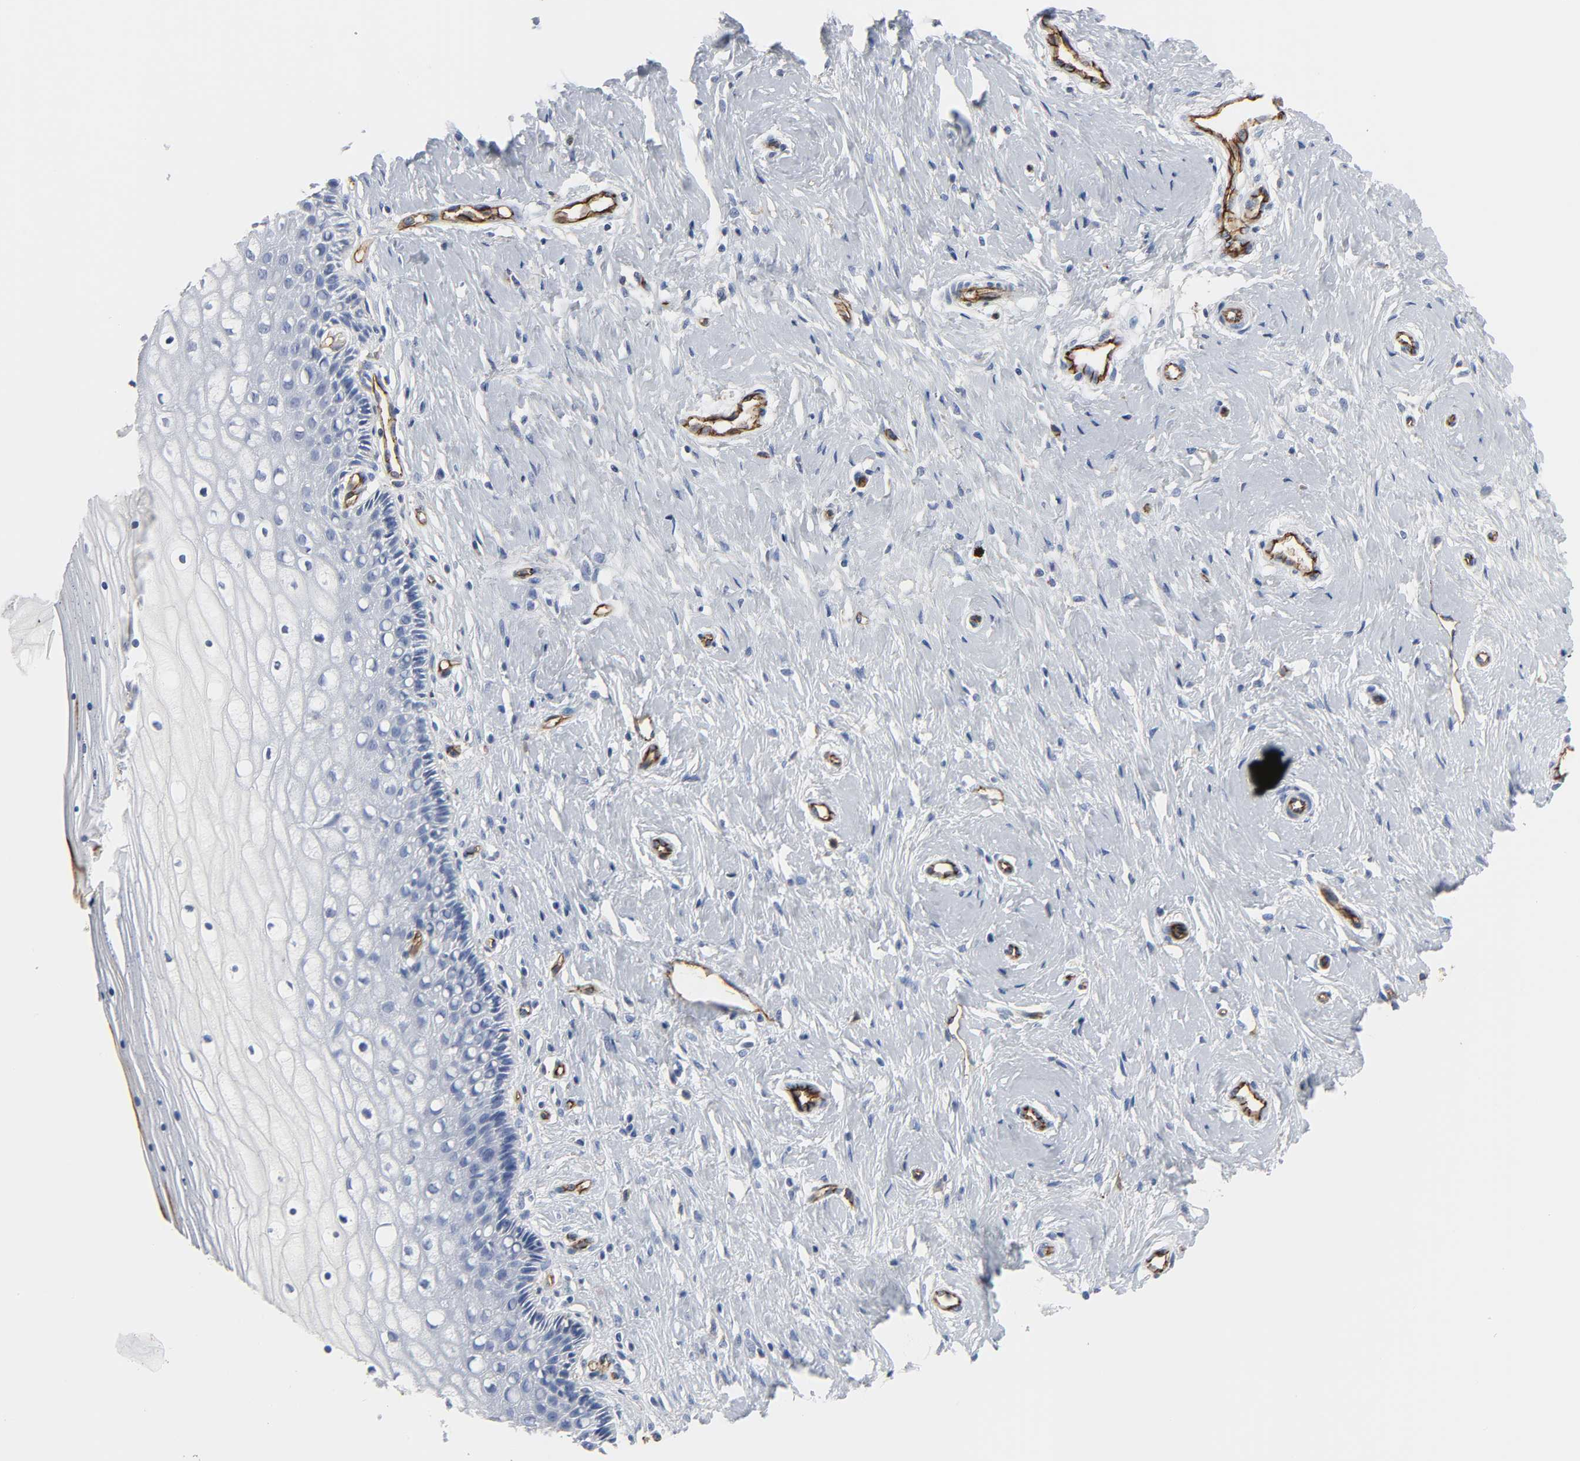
{"staining": {"intensity": "negative", "quantity": "none", "location": "none"}, "tissue": "cervix", "cell_type": "Glandular cells", "image_type": "normal", "snomed": [{"axis": "morphology", "description": "Normal tissue, NOS"}, {"axis": "topography", "description": "Cervix"}], "caption": "Glandular cells show no significant protein positivity in unremarkable cervix.", "gene": "PECAM1", "patient": {"sex": "female", "age": 46}}